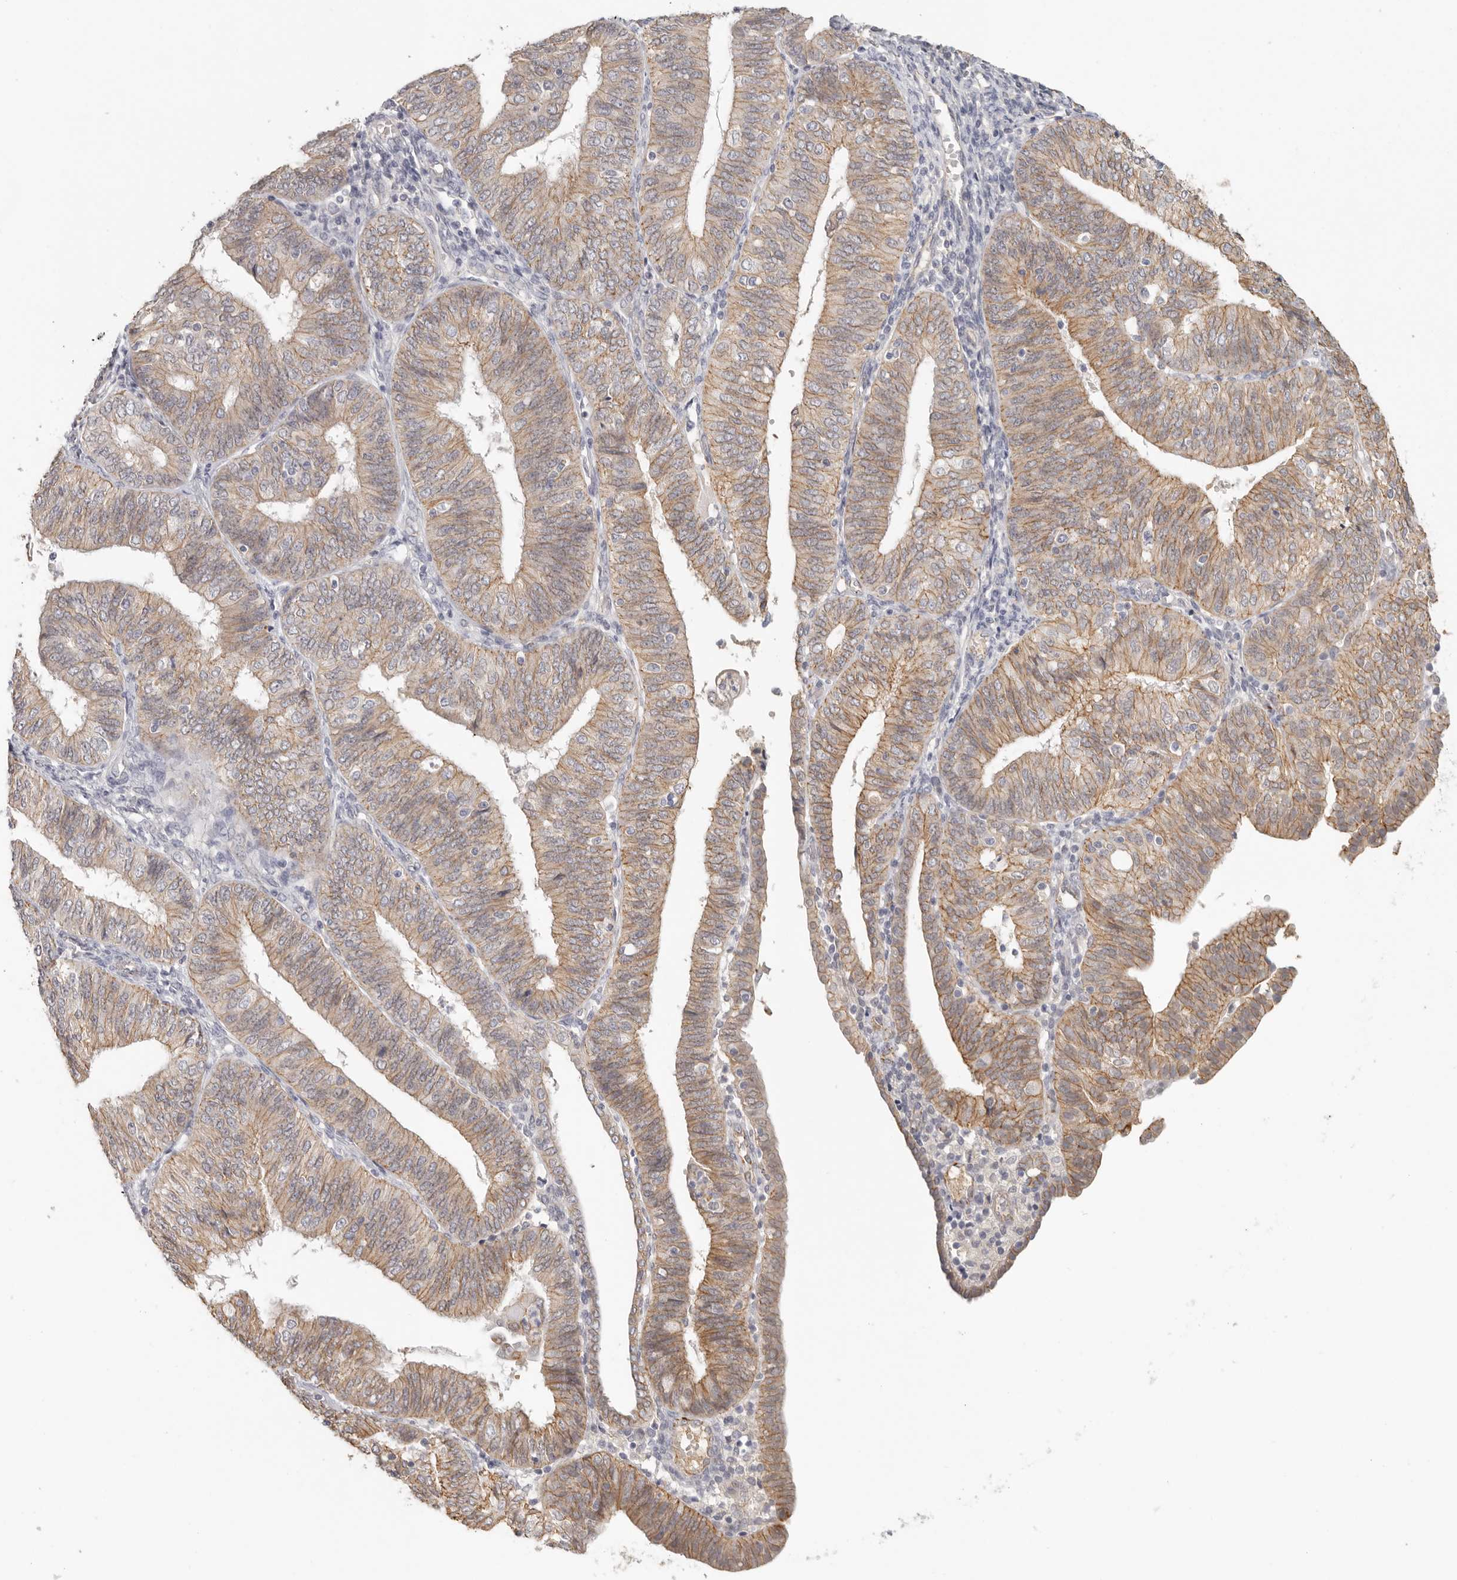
{"staining": {"intensity": "moderate", "quantity": ">75%", "location": "cytoplasmic/membranous"}, "tissue": "endometrial cancer", "cell_type": "Tumor cells", "image_type": "cancer", "snomed": [{"axis": "morphology", "description": "Adenocarcinoma, NOS"}, {"axis": "topography", "description": "Endometrium"}], "caption": "The immunohistochemical stain highlights moderate cytoplasmic/membranous expression in tumor cells of adenocarcinoma (endometrial) tissue. The staining is performed using DAB brown chromogen to label protein expression. The nuclei are counter-stained blue using hematoxylin.", "gene": "ANXA9", "patient": {"sex": "female", "age": 58}}